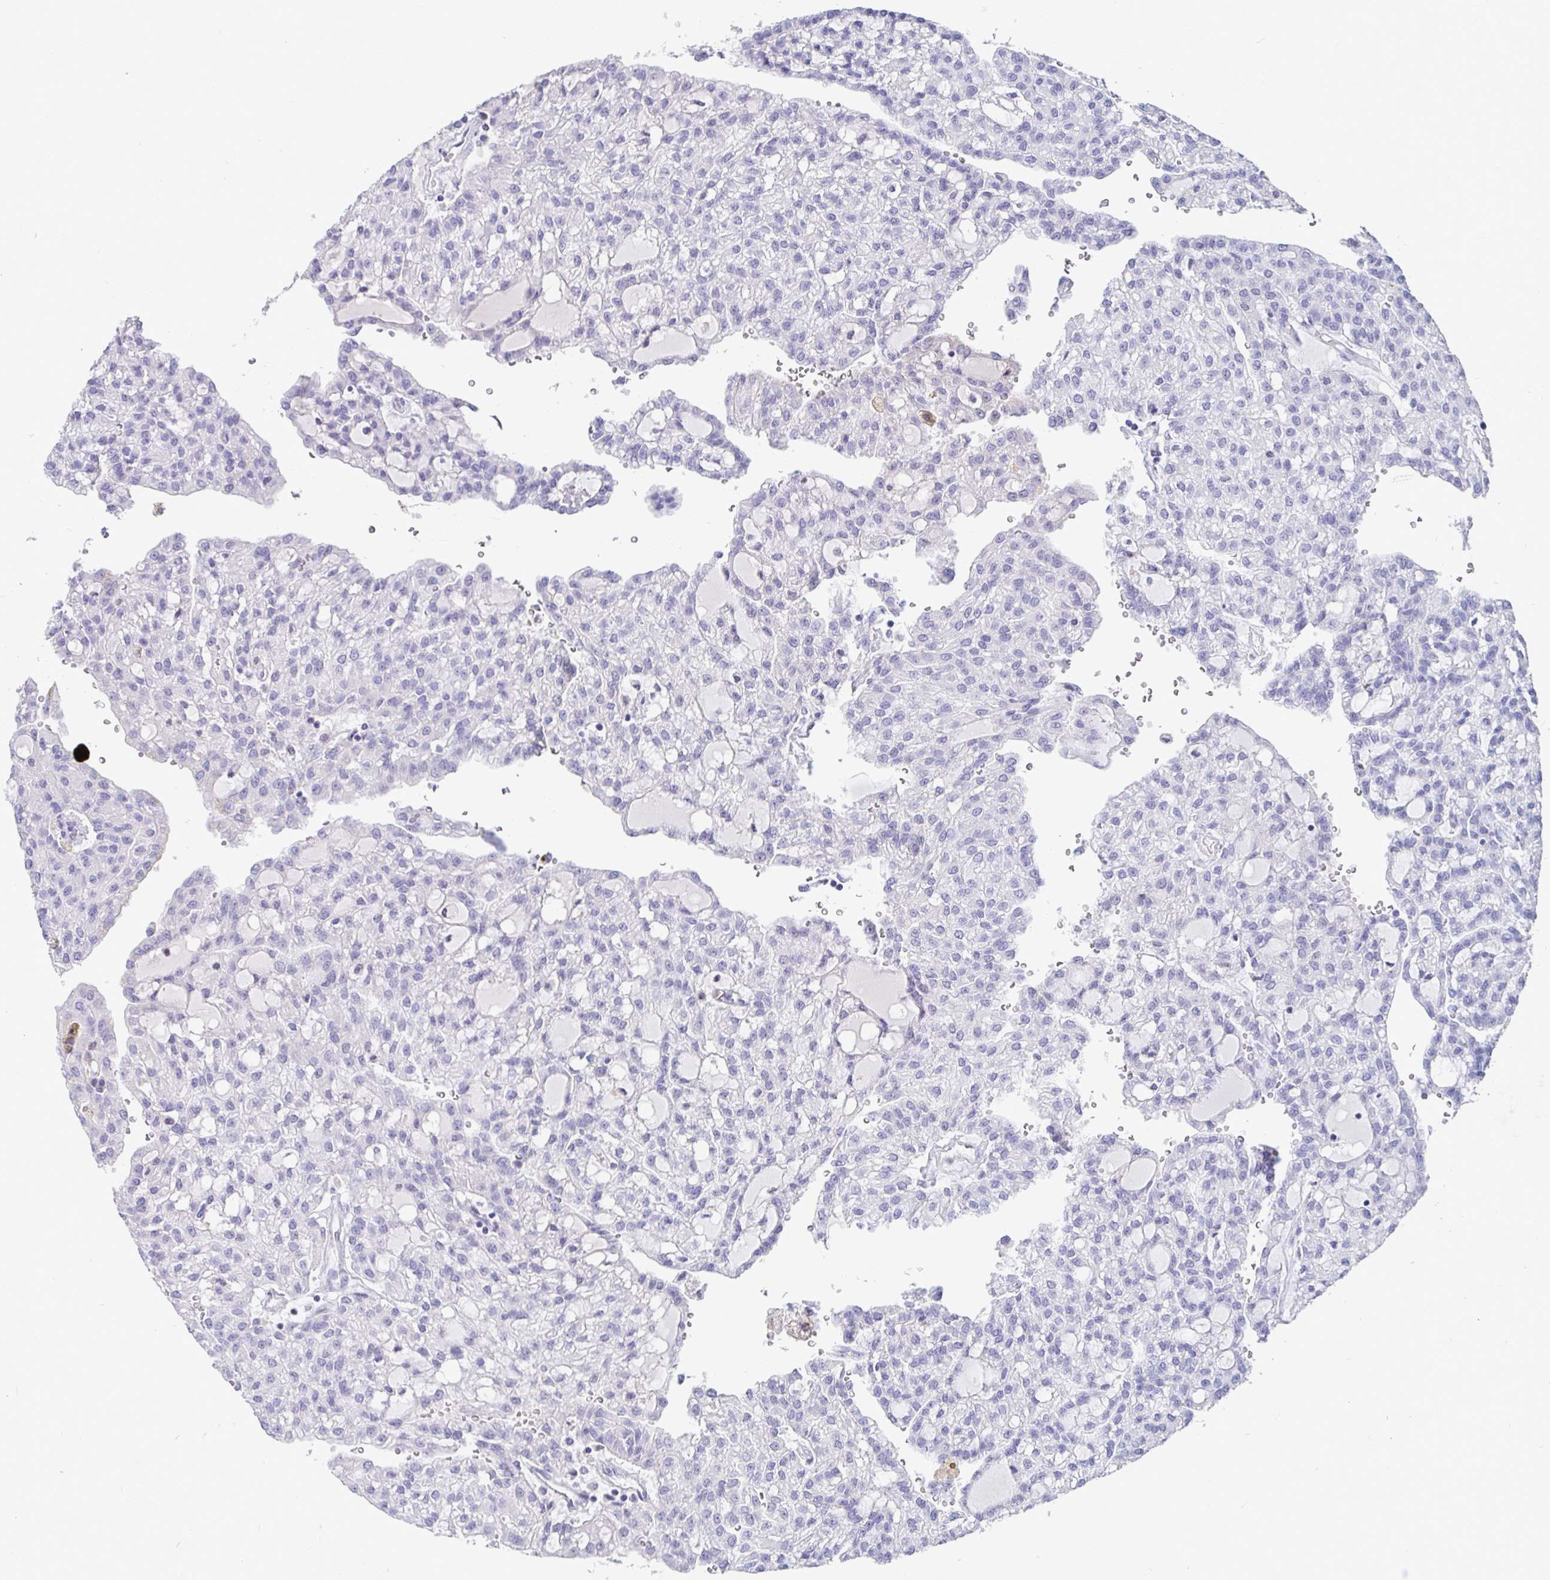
{"staining": {"intensity": "negative", "quantity": "none", "location": "none"}, "tissue": "renal cancer", "cell_type": "Tumor cells", "image_type": "cancer", "snomed": [{"axis": "morphology", "description": "Adenocarcinoma, NOS"}, {"axis": "topography", "description": "Kidney"}], "caption": "Immunohistochemistry (IHC) of renal cancer shows no positivity in tumor cells.", "gene": "TMEM241", "patient": {"sex": "male", "age": 63}}